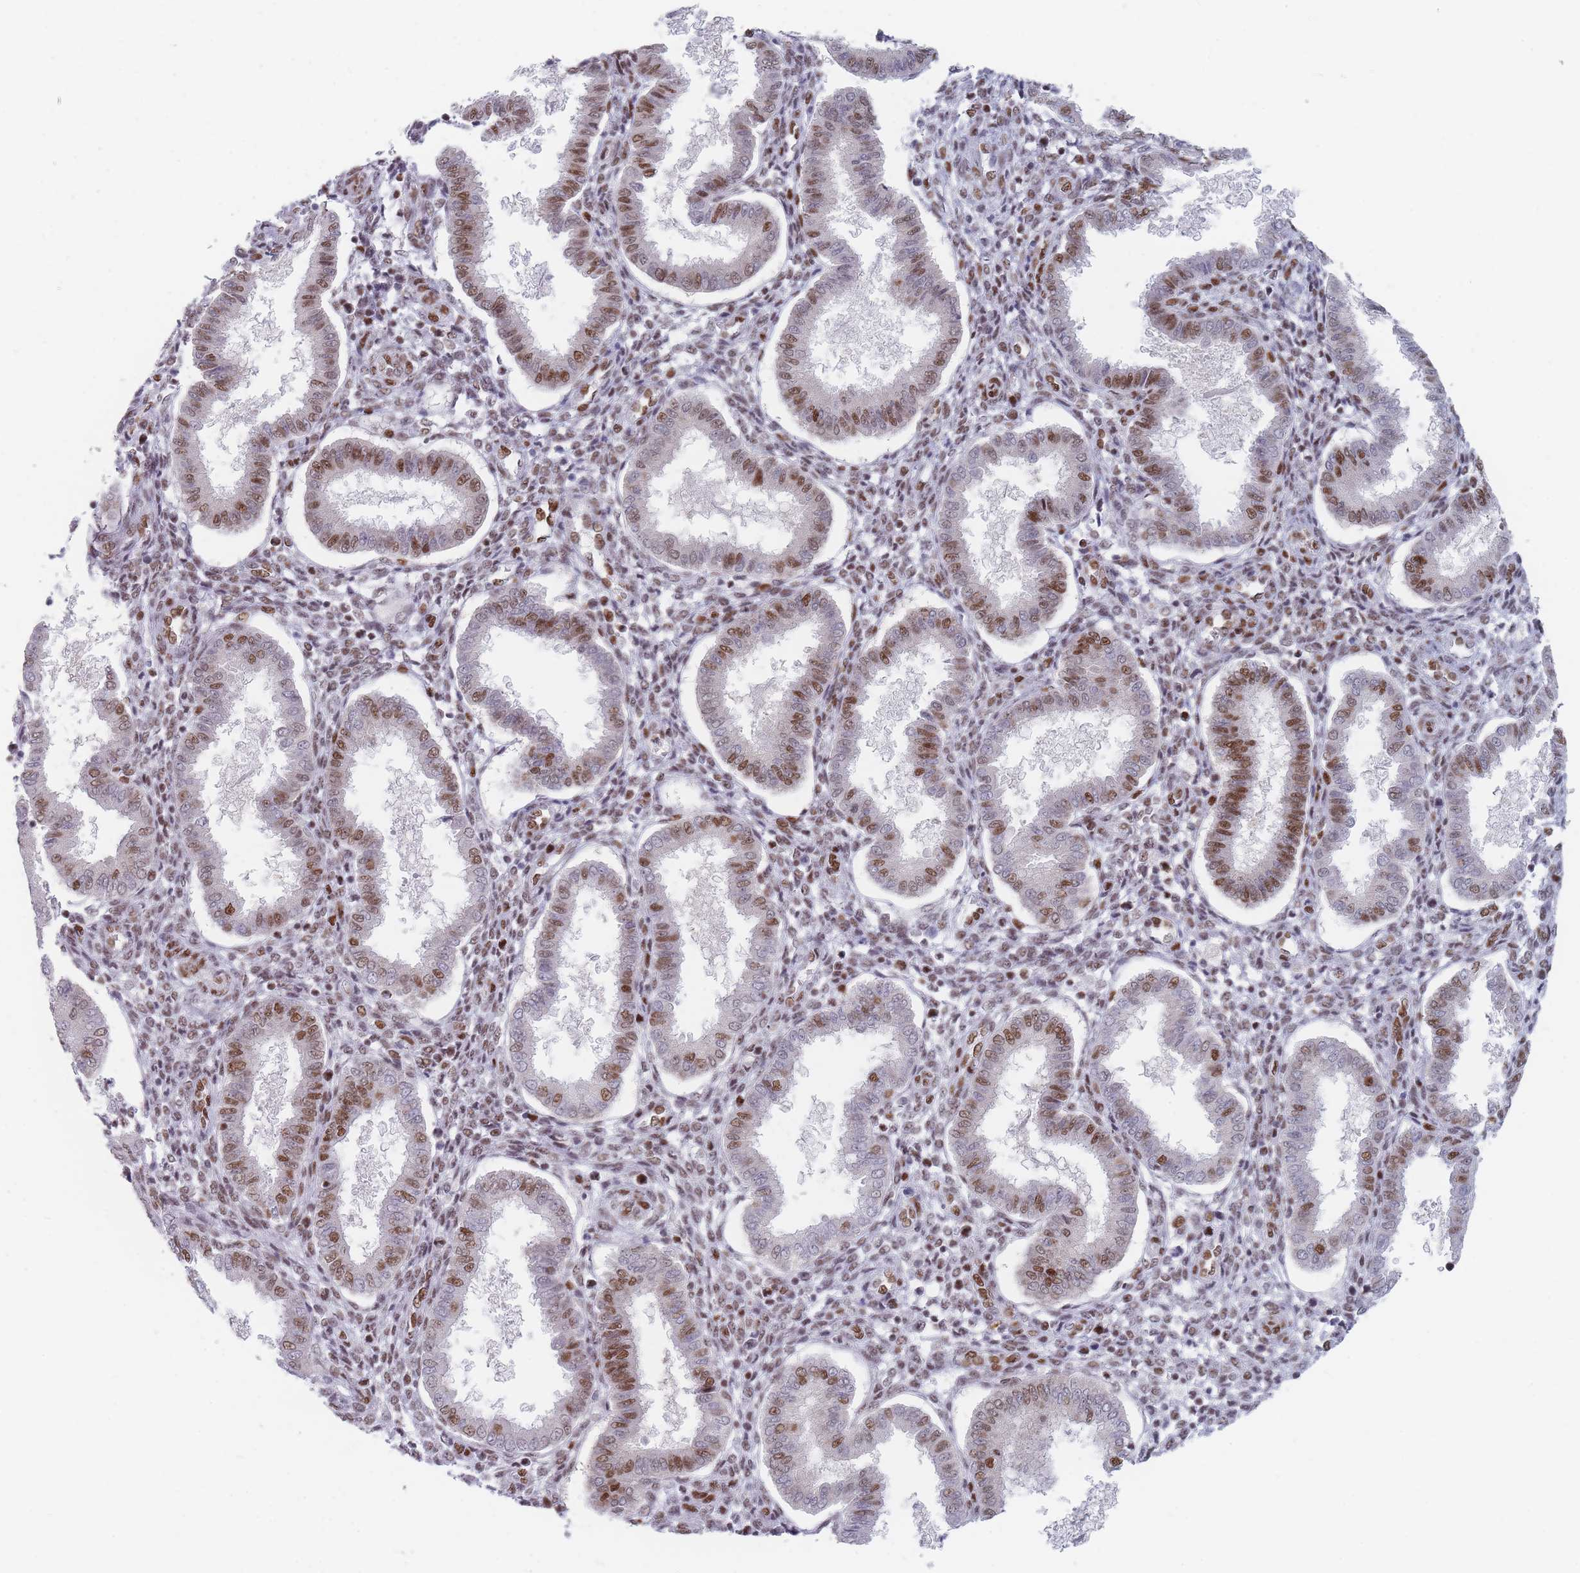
{"staining": {"intensity": "moderate", "quantity": ">75%", "location": "nuclear"}, "tissue": "endometrium", "cell_type": "Cells in endometrial stroma", "image_type": "normal", "snomed": [{"axis": "morphology", "description": "Normal tissue, NOS"}, {"axis": "topography", "description": "Endometrium"}], "caption": "Immunohistochemical staining of normal endometrium demonstrates moderate nuclear protein staining in about >75% of cells in endometrial stroma. (IHC, brightfield microscopy, high magnification).", "gene": "SAFB2", "patient": {"sex": "female", "age": 24}}